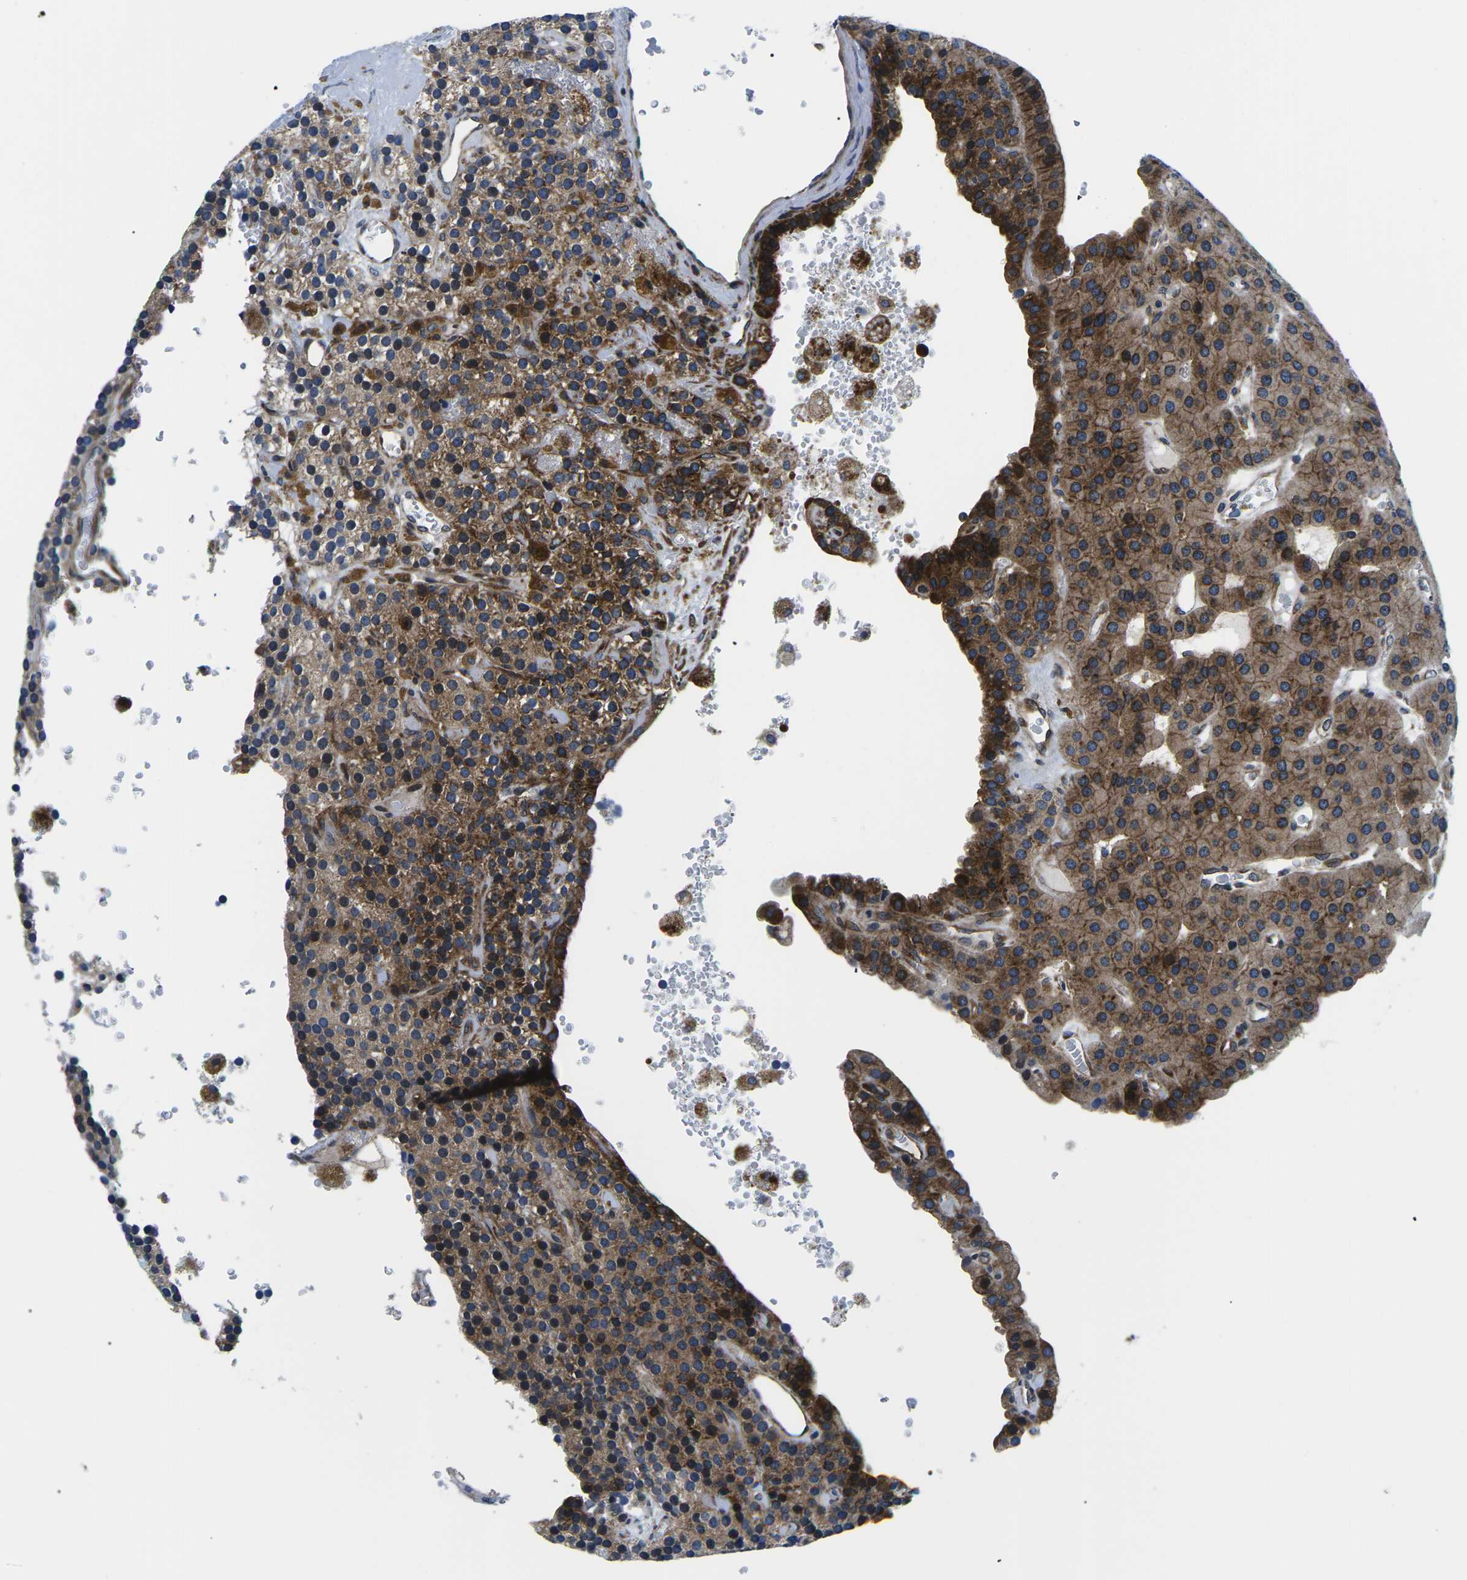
{"staining": {"intensity": "strong", "quantity": ">75%", "location": "cytoplasmic/membranous"}, "tissue": "parathyroid gland", "cell_type": "Glandular cells", "image_type": "normal", "snomed": [{"axis": "morphology", "description": "Normal tissue, NOS"}, {"axis": "morphology", "description": "Adenoma, NOS"}, {"axis": "topography", "description": "Parathyroid gland"}], "caption": "Human parathyroid gland stained with a brown dye displays strong cytoplasmic/membranous positive expression in about >75% of glandular cells.", "gene": "EIF4E", "patient": {"sex": "female", "age": 86}}